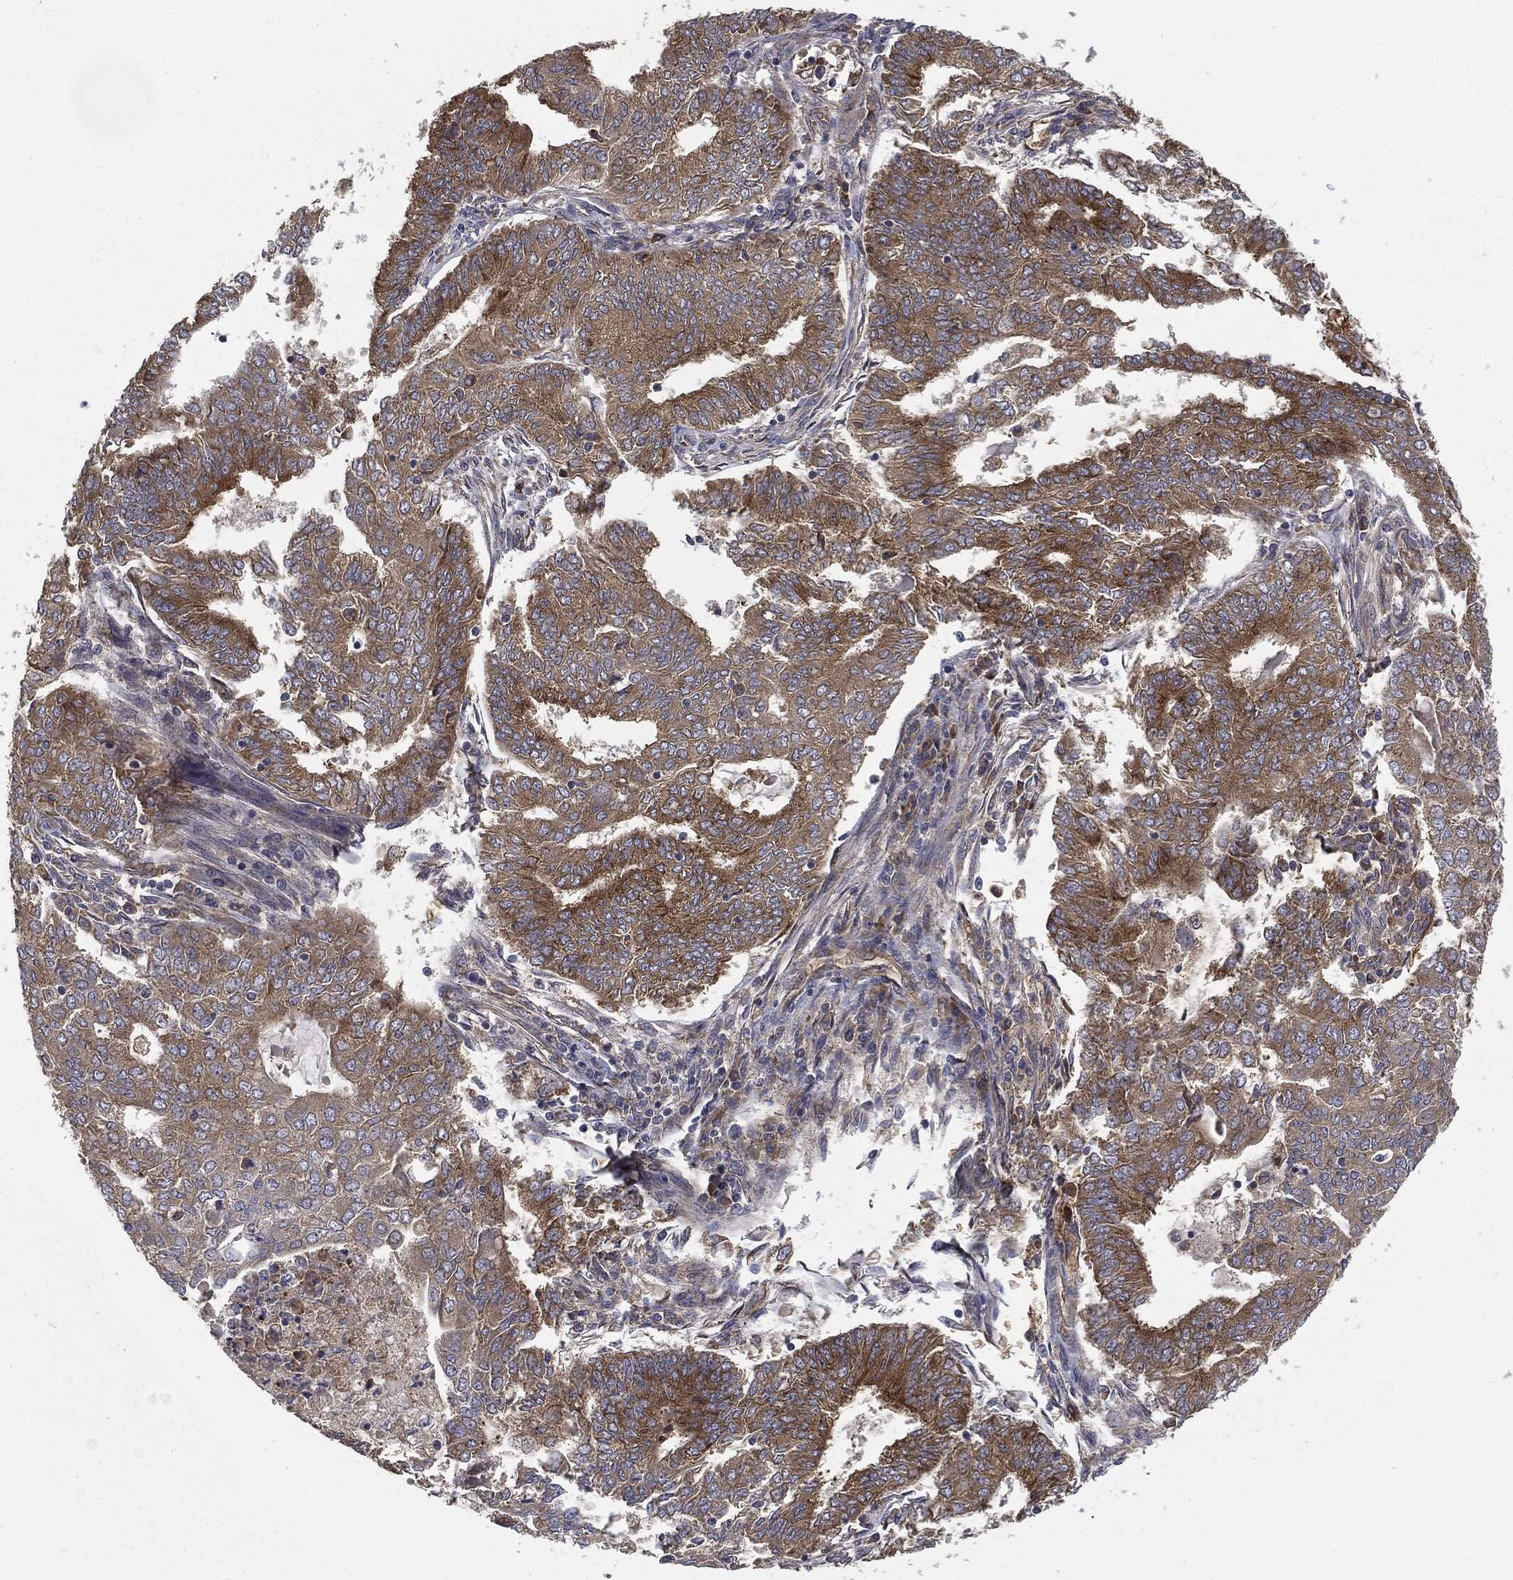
{"staining": {"intensity": "moderate", "quantity": "25%-75%", "location": "cytoplasmic/membranous"}, "tissue": "endometrial cancer", "cell_type": "Tumor cells", "image_type": "cancer", "snomed": [{"axis": "morphology", "description": "Adenocarcinoma, NOS"}, {"axis": "topography", "description": "Endometrium"}], "caption": "Tumor cells exhibit medium levels of moderate cytoplasmic/membranous expression in approximately 25%-75% of cells in endometrial cancer.", "gene": "EIF2AK2", "patient": {"sex": "female", "age": 62}}